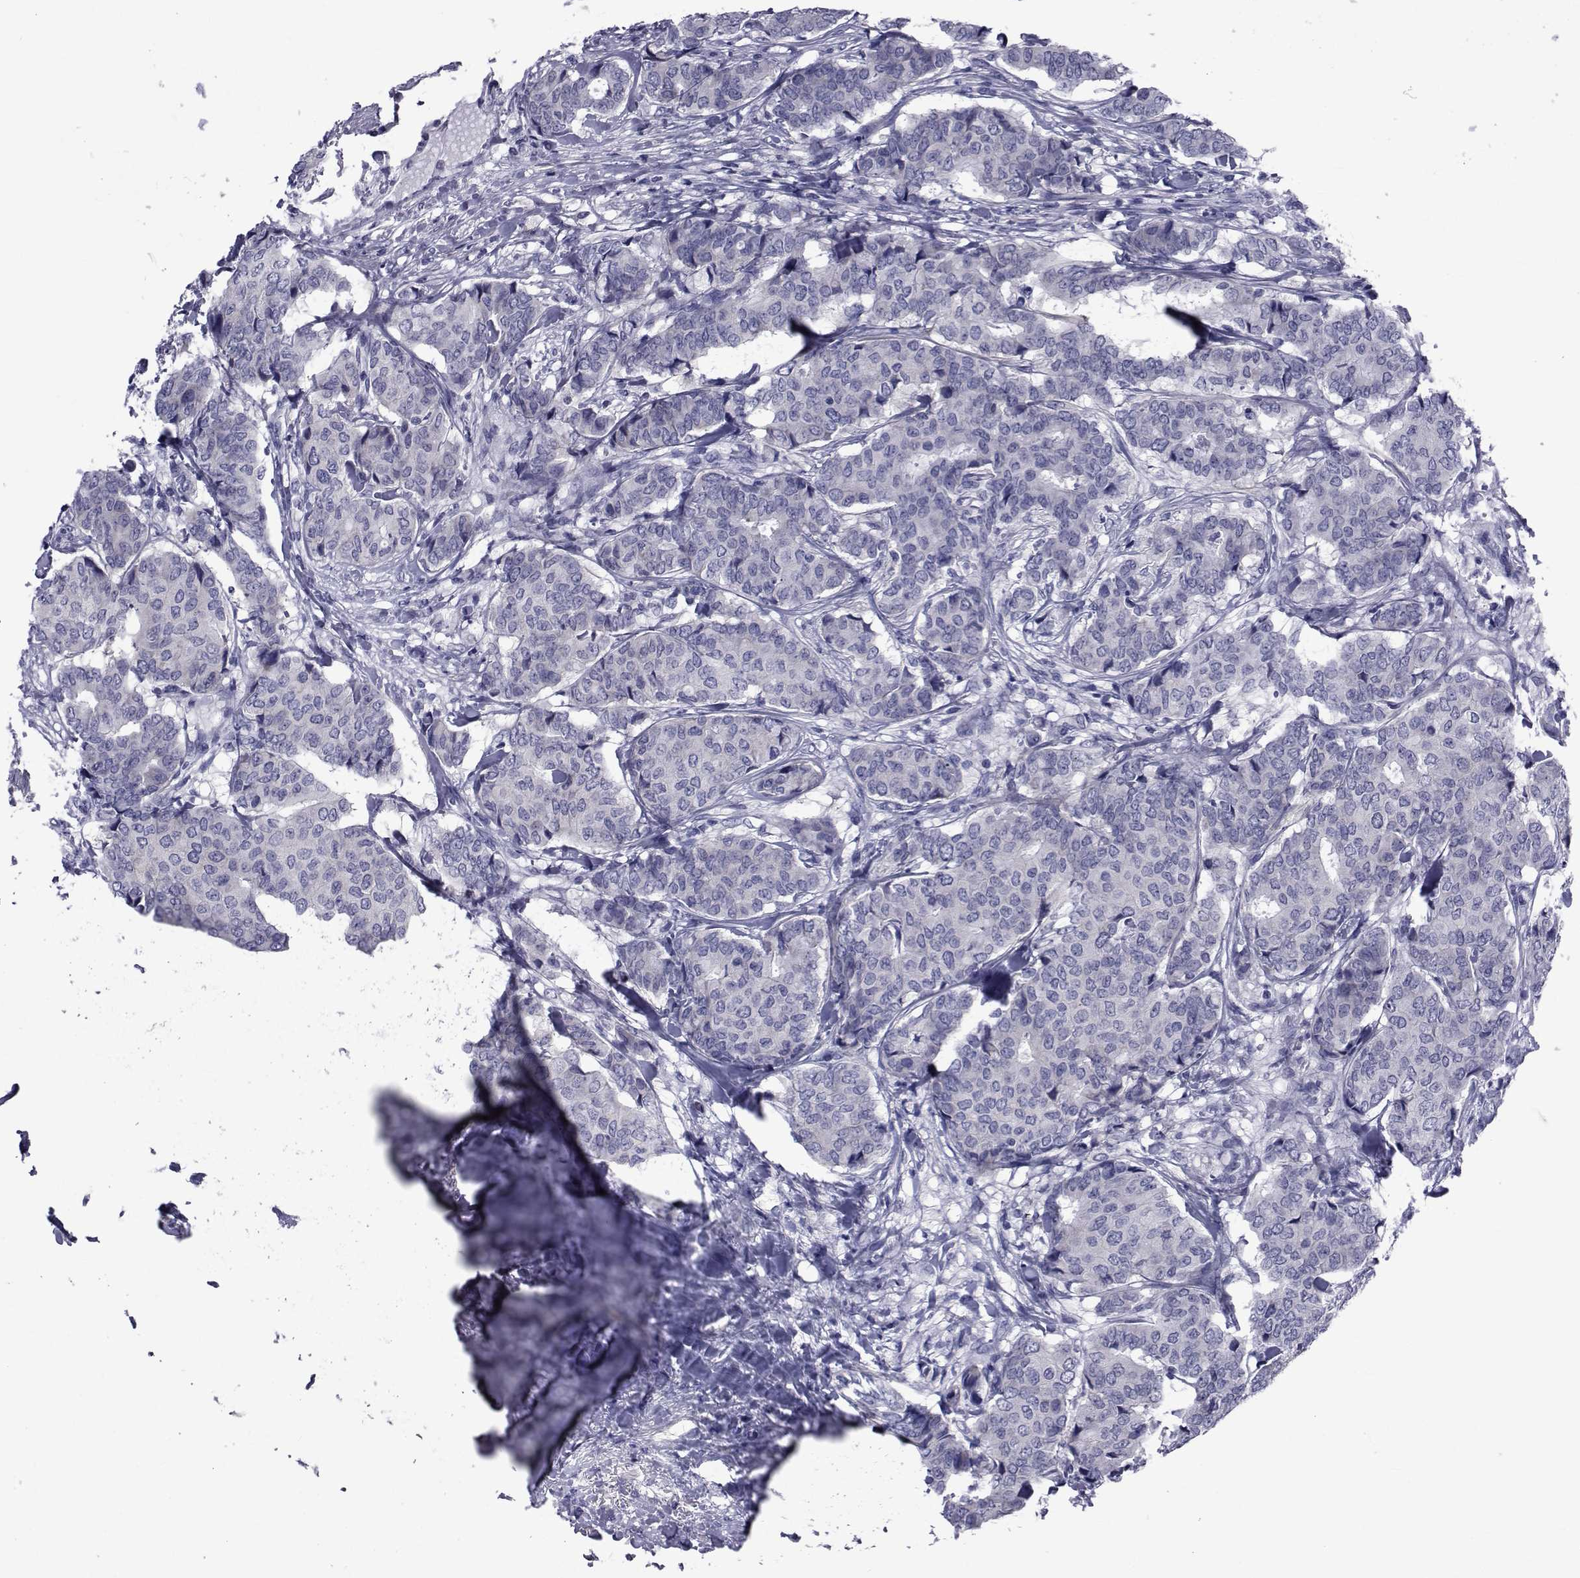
{"staining": {"intensity": "negative", "quantity": "none", "location": "none"}, "tissue": "breast cancer", "cell_type": "Tumor cells", "image_type": "cancer", "snomed": [{"axis": "morphology", "description": "Duct carcinoma"}, {"axis": "topography", "description": "Breast"}], "caption": "Tumor cells show no significant protein positivity in breast cancer.", "gene": "GKAP1", "patient": {"sex": "female", "age": 75}}